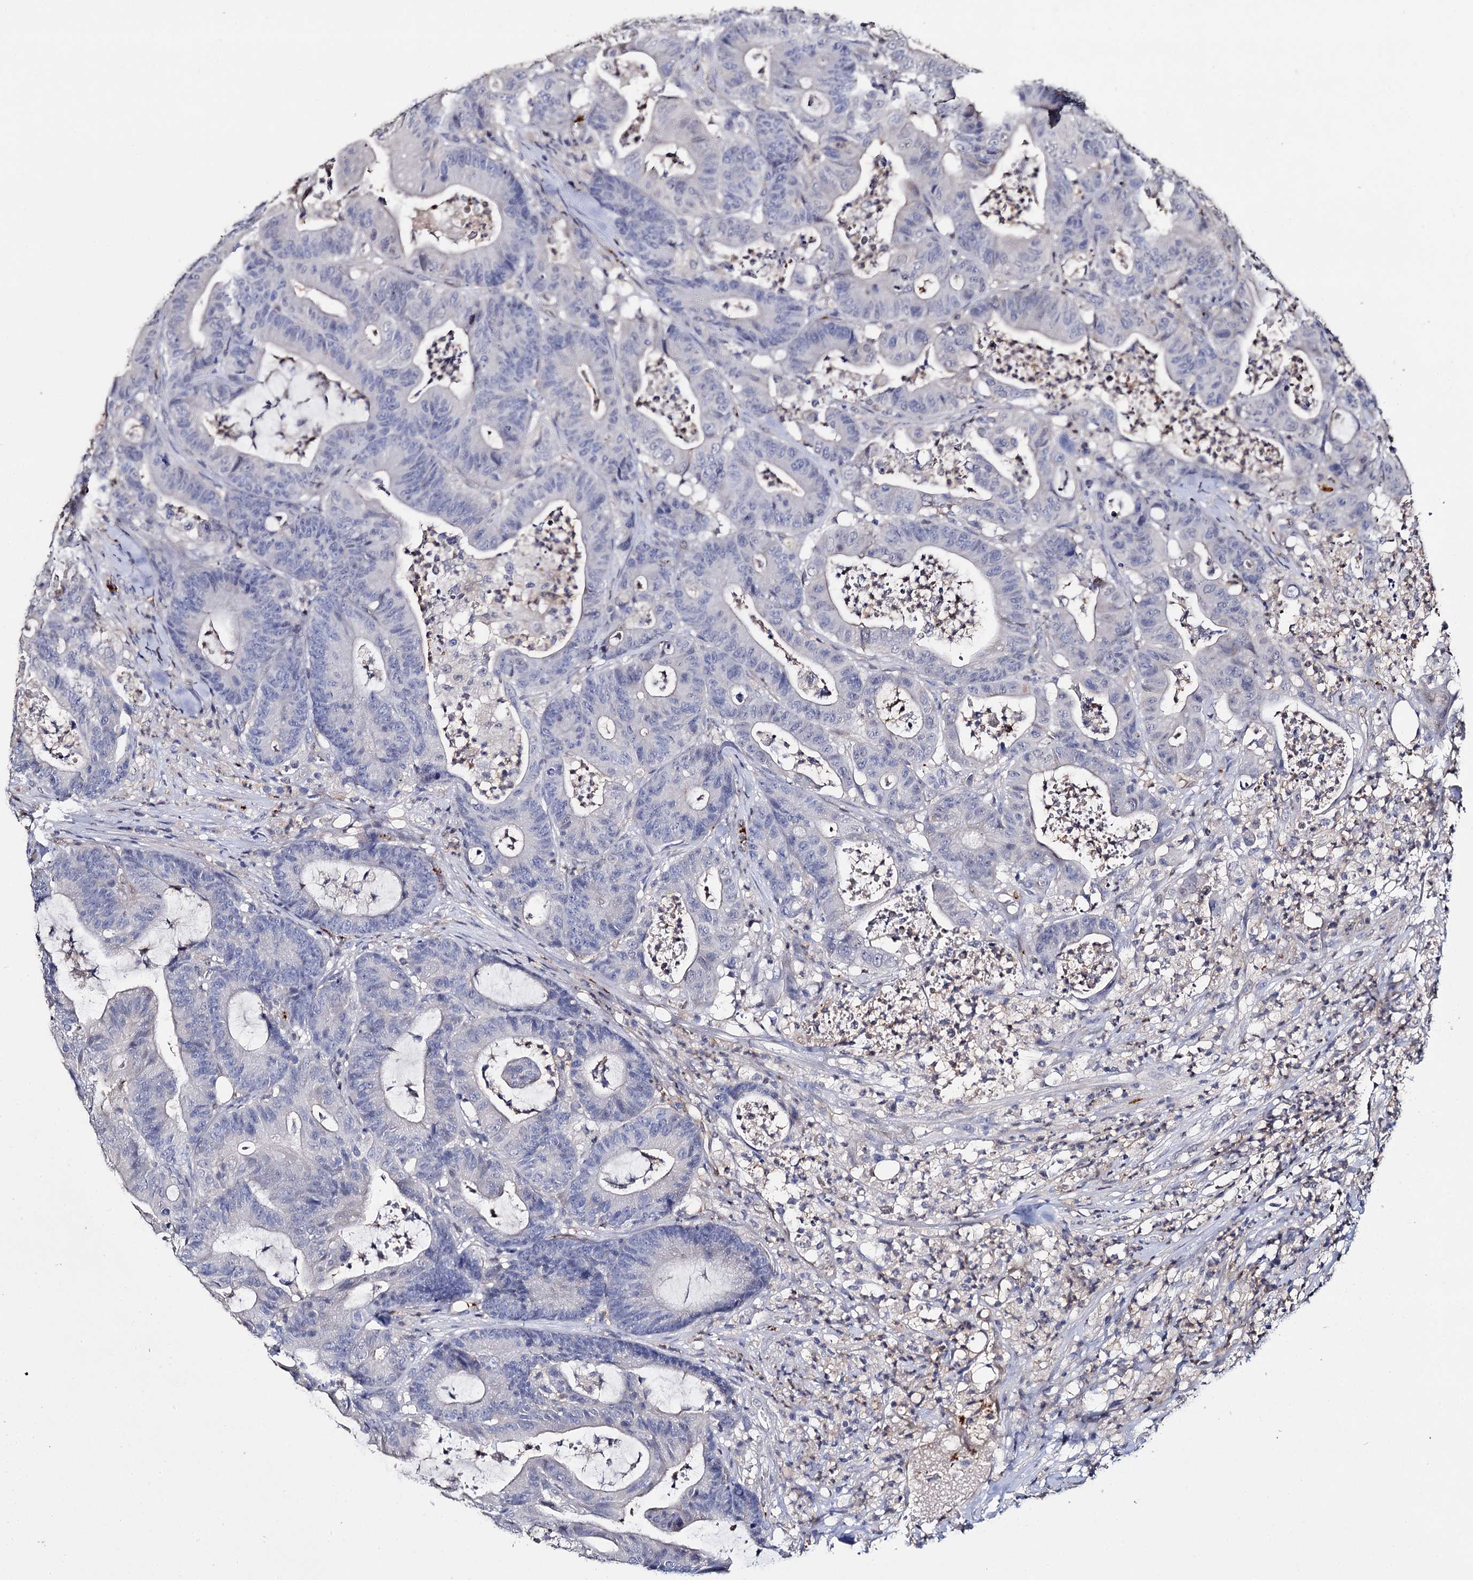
{"staining": {"intensity": "negative", "quantity": "none", "location": "none"}, "tissue": "colorectal cancer", "cell_type": "Tumor cells", "image_type": "cancer", "snomed": [{"axis": "morphology", "description": "Adenocarcinoma, NOS"}, {"axis": "topography", "description": "Colon"}], "caption": "DAB (3,3'-diaminobenzidine) immunohistochemical staining of human colorectal adenocarcinoma demonstrates no significant positivity in tumor cells.", "gene": "DNAH6", "patient": {"sex": "female", "age": 84}}